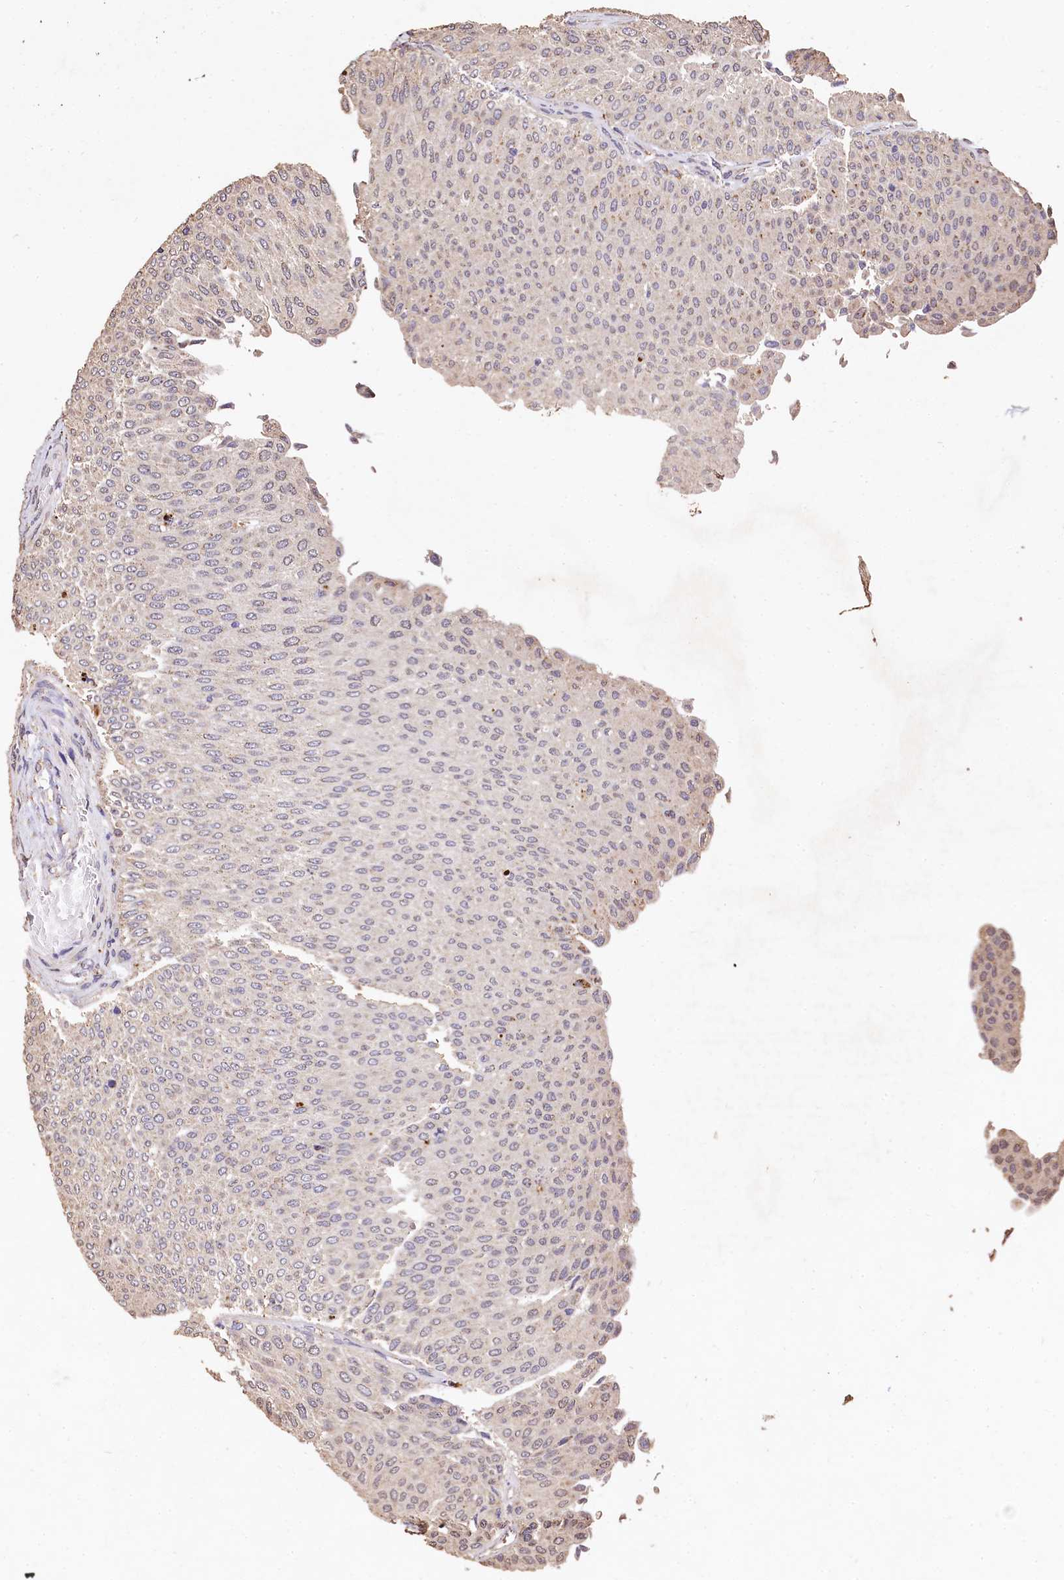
{"staining": {"intensity": "negative", "quantity": "none", "location": "none"}, "tissue": "urothelial cancer", "cell_type": "Tumor cells", "image_type": "cancer", "snomed": [{"axis": "morphology", "description": "Urothelial carcinoma, Low grade"}, {"axis": "topography", "description": "Urinary bladder"}], "caption": "Tumor cells are negative for brown protein staining in low-grade urothelial carcinoma. (Brightfield microscopy of DAB (3,3'-diaminobenzidine) immunohistochemistry at high magnification).", "gene": "LSM4", "patient": {"sex": "male", "age": 78}}